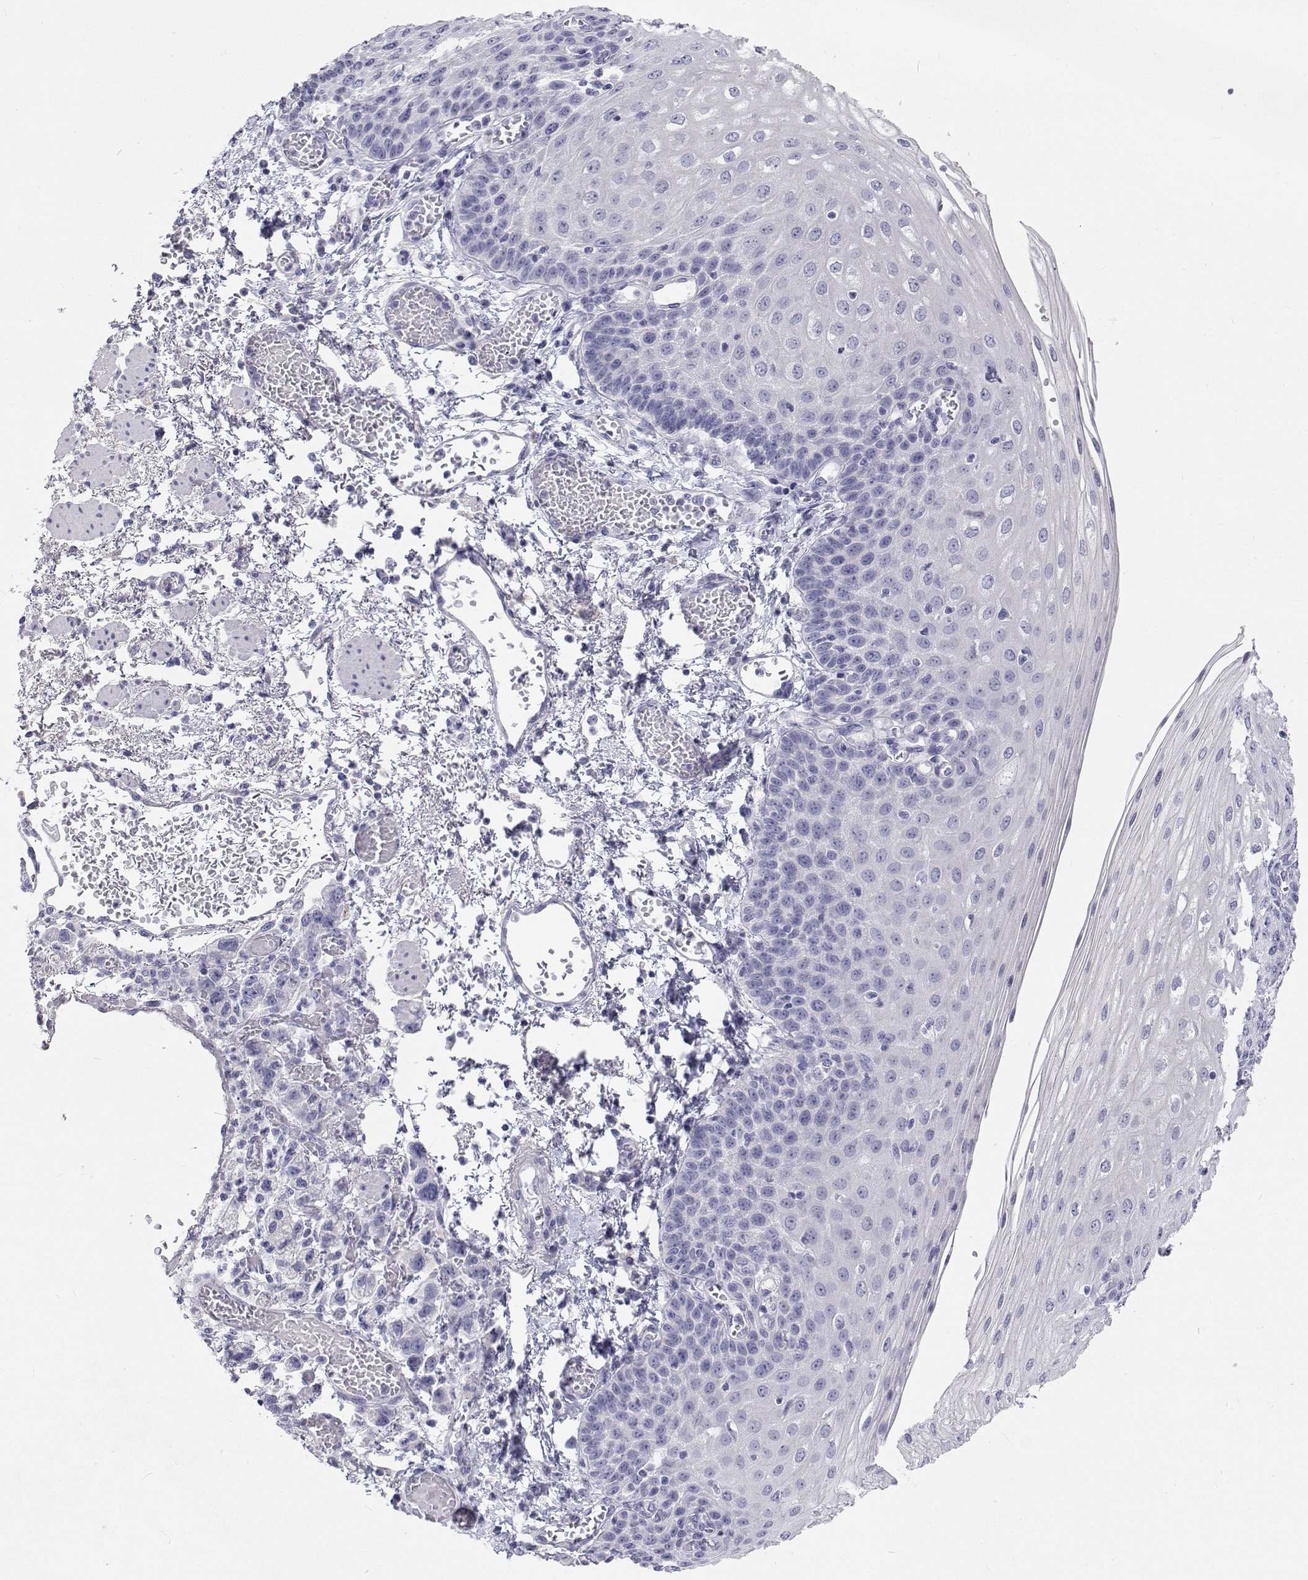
{"staining": {"intensity": "negative", "quantity": "none", "location": "none"}, "tissue": "esophagus", "cell_type": "Squamous epithelial cells", "image_type": "normal", "snomed": [{"axis": "morphology", "description": "Normal tissue, NOS"}, {"axis": "morphology", "description": "Adenocarcinoma, NOS"}, {"axis": "topography", "description": "Esophagus"}], "caption": "High magnification brightfield microscopy of unremarkable esophagus stained with DAB (3,3'-diaminobenzidine) (brown) and counterstained with hematoxylin (blue): squamous epithelial cells show no significant positivity.", "gene": "NCR2", "patient": {"sex": "male", "age": 81}}